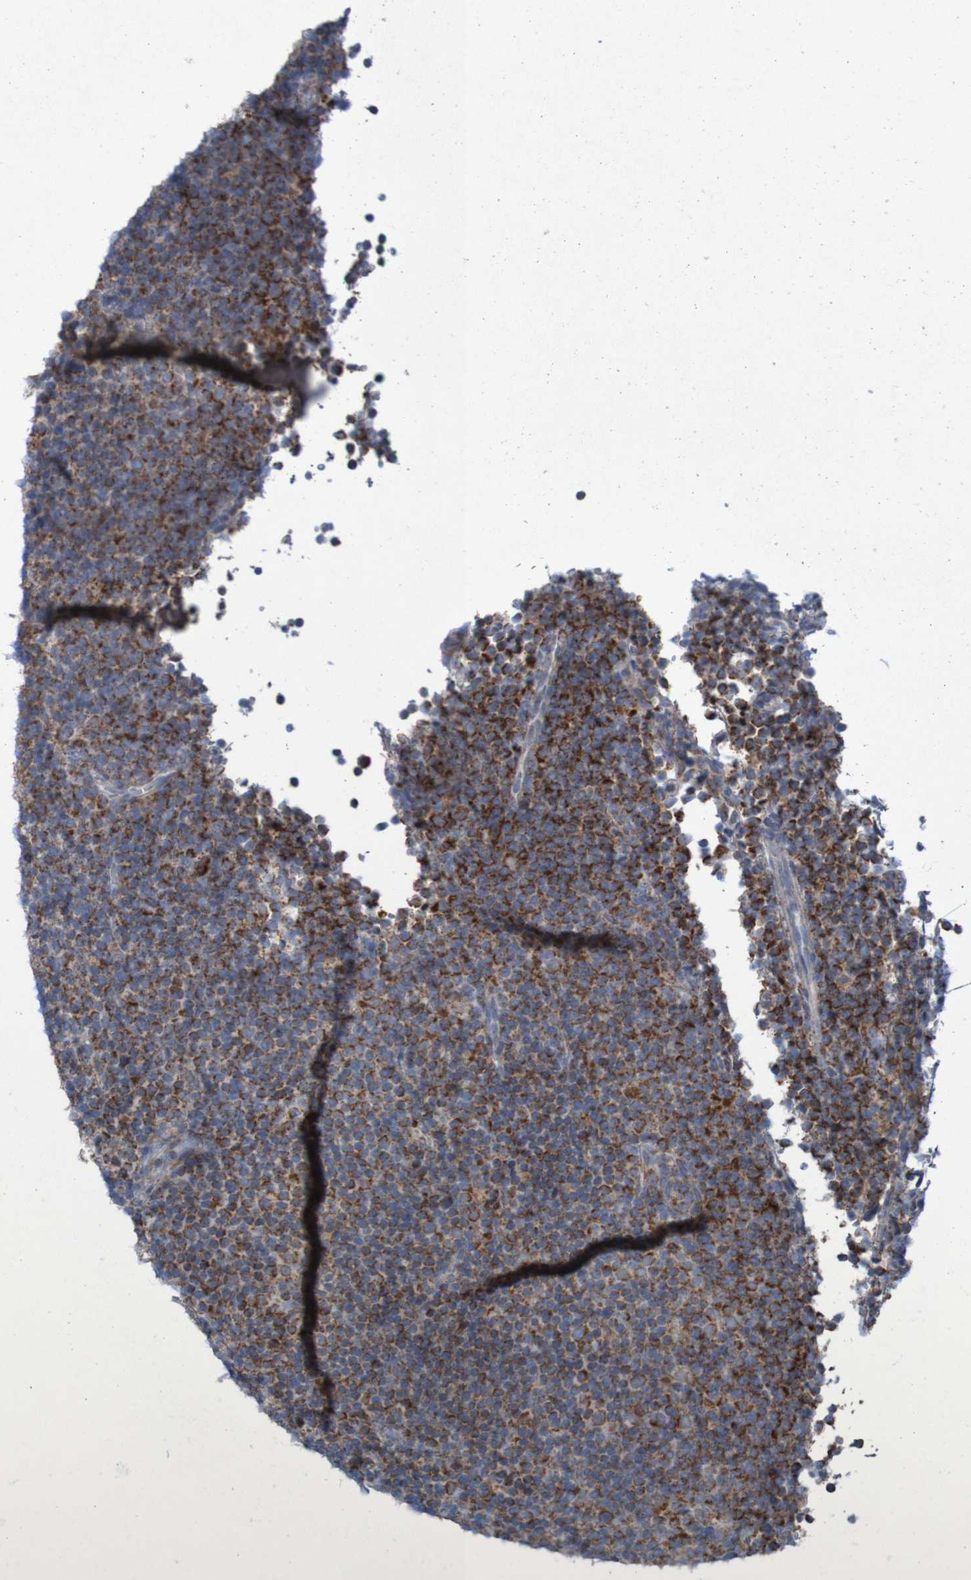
{"staining": {"intensity": "strong", "quantity": ">75%", "location": "cytoplasmic/membranous"}, "tissue": "lymphoma", "cell_type": "Tumor cells", "image_type": "cancer", "snomed": [{"axis": "morphology", "description": "Malignant lymphoma, non-Hodgkin's type, Low grade"}, {"axis": "topography", "description": "Lymph node"}], "caption": "A micrograph of low-grade malignant lymphoma, non-Hodgkin's type stained for a protein demonstrates strong cytoplasmic/membranous brown staining in tumor cells. The staining was performed using DAB (3,3'-diaminobenzidine), with brown indicating positive protein expression. Nuclei are stained blue with hematoxylin.", "gene": "CCDC51", "patient": {"sex": "female", "age": 67}}